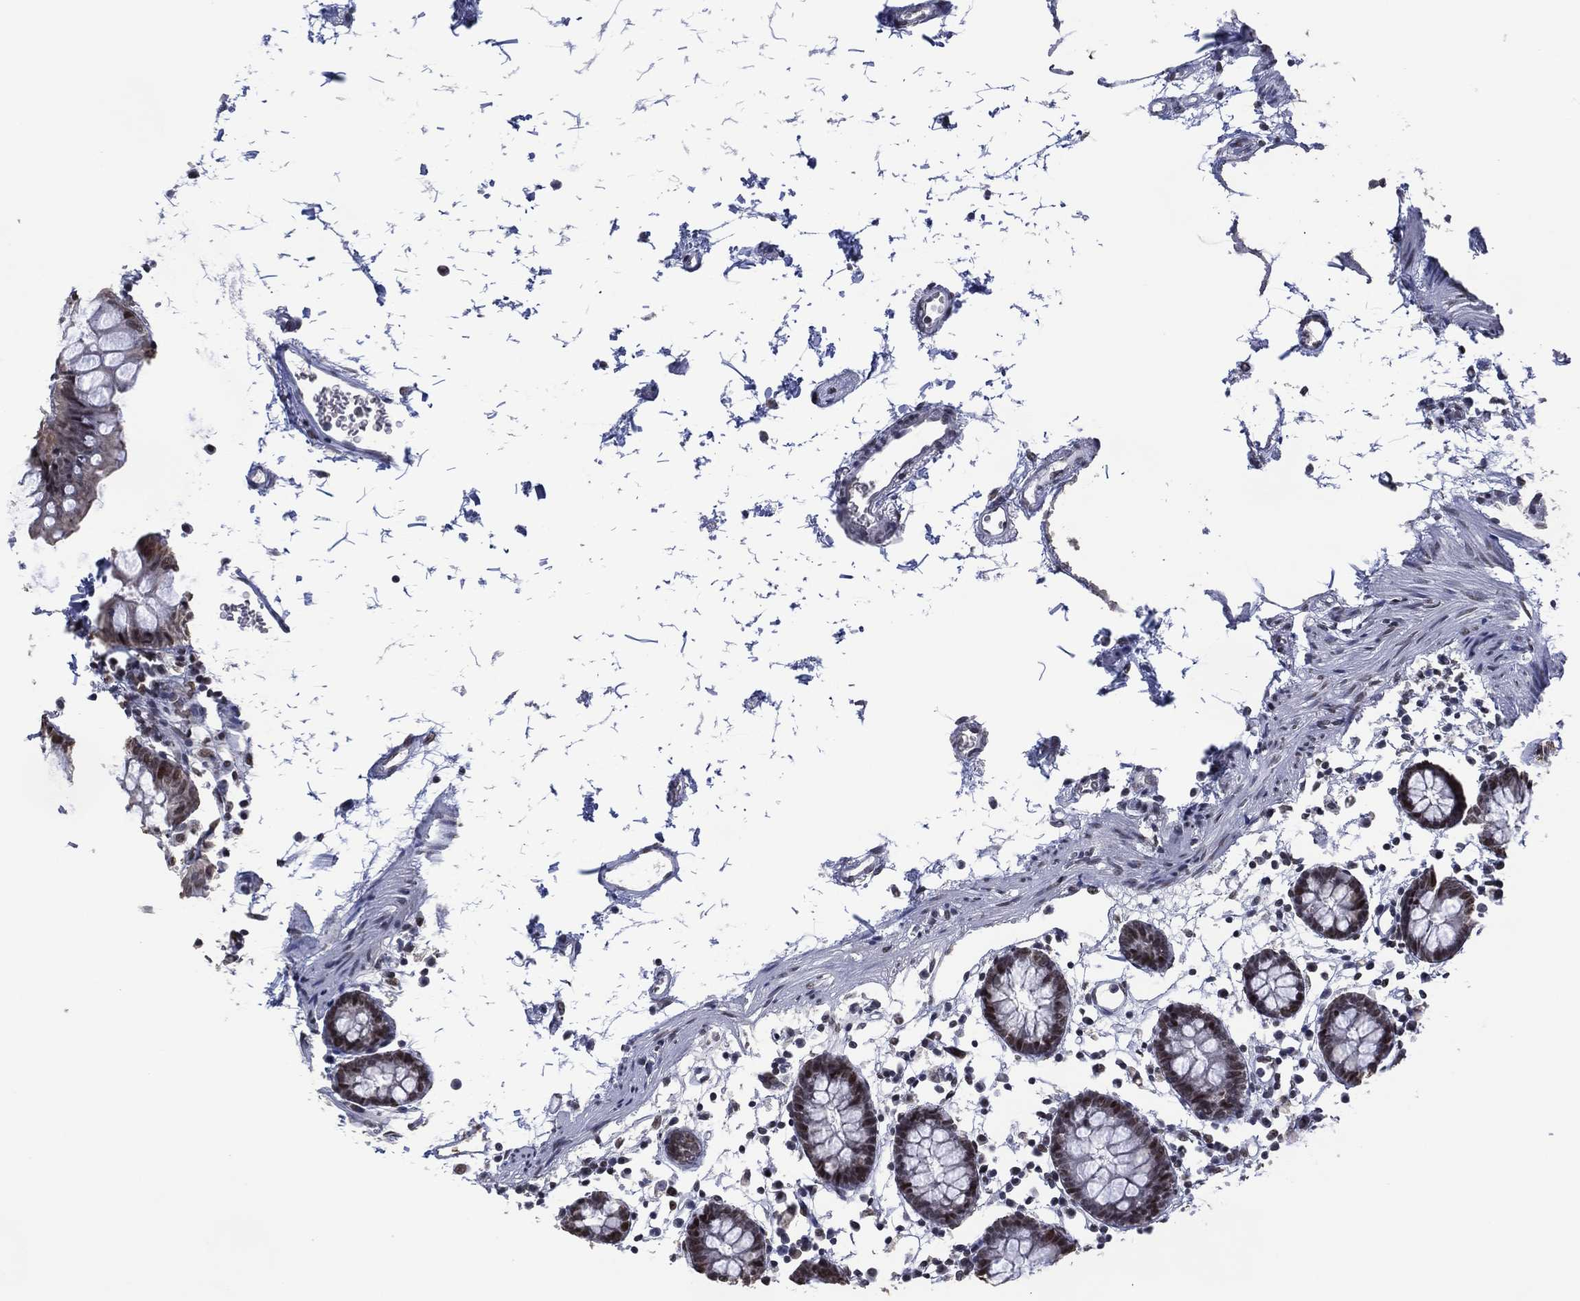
{"staining": {"intensity": "moderate", "quantity": "25%-75%", "location": "nuclear"}, "tissue": "colon", "cell_type": "Glandular cells", "image_type": "normal", "snomed": [{"axis": "morphology", "description": "Normal tissue, NOS"}, {"axis": "topography", "description": "Colon"}], "caption": "DAB (3,3'-diaminobenzidine) immunohistochemical staining of benign colon demonstrates moderate nuclear protein staining in about 25%-75% of glandular cells.", "gene": "EHMT1", "patient": {"sex": "female", "age": 84}}